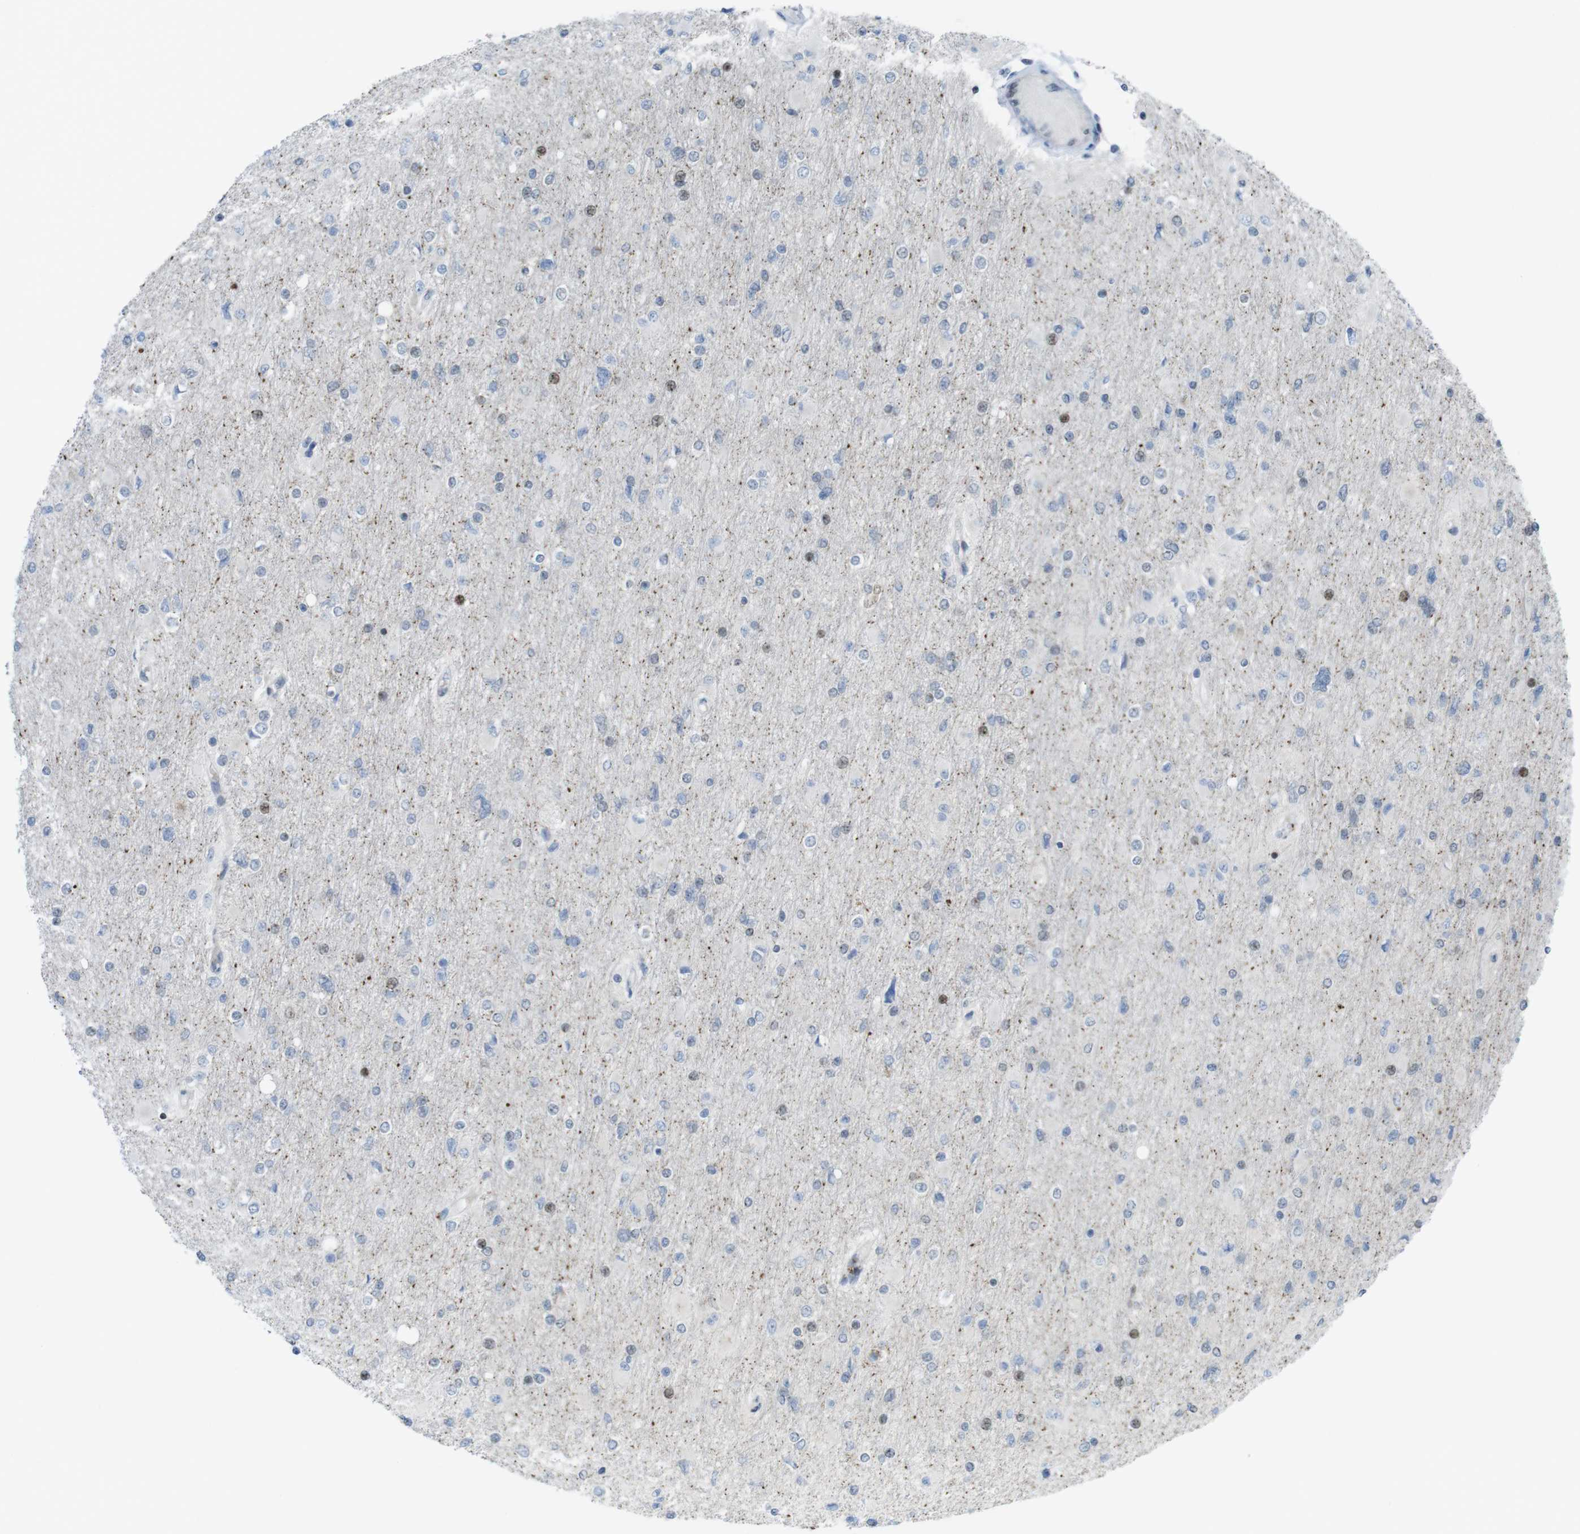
{"staining": {"intensity": "moderate", "quantity": "<25%", "location": "nuclear"}, "tissue": "glioma", "cell_type": "Tumor cells", "image_type": "cancer", "snomed": [{"axis": "morphology", "description": "Glioma, malignant, High grade"}, {"axis": "topography", "description": "Cerebral cortex"}], "caption": "This image shows immunohistochemistry staining of human glioma, with low moderate nuclear staining in approximately <25% of tumor cells.", "gene": "UBB", "patient": {"sex": "female", "age": 36}}